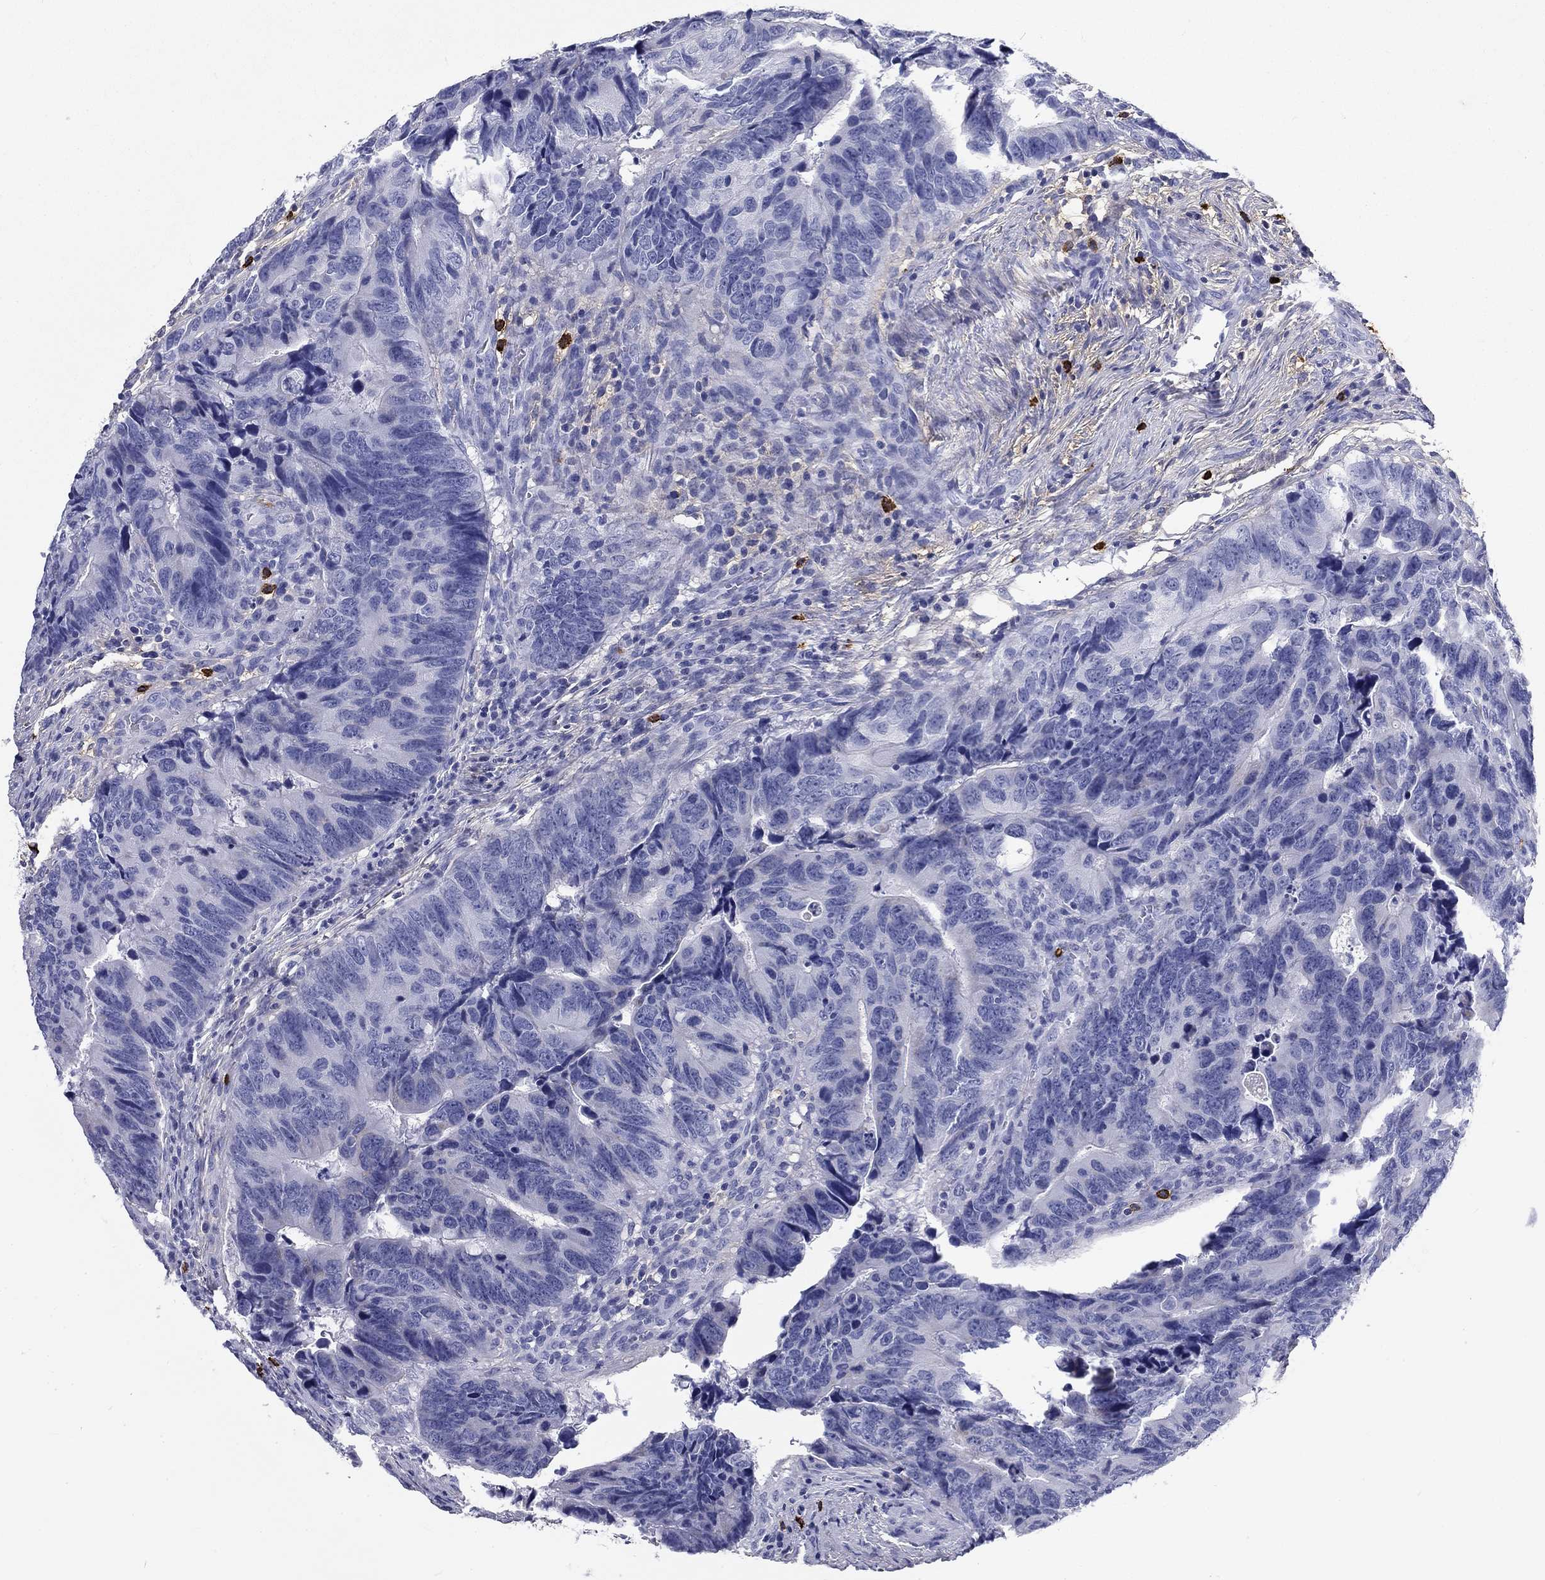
{"staining": {"intensity": "negative", "quantity": "none", "location": "none"}, "tissue": "colorectal cancer", "cell_type": "Tumor cells", "image_type": "cancer", "snomed": [{"axis": "morphology", "description": "Adenocarcinoma, NOS"}, {"axis": "topography", "description": "Colon"}], "caption": "Tumor cells show no significant staining in adenocarcinoma (colorectal).", "gene": "CD40LG", "patient": {"sex": "female", "age": 82}}